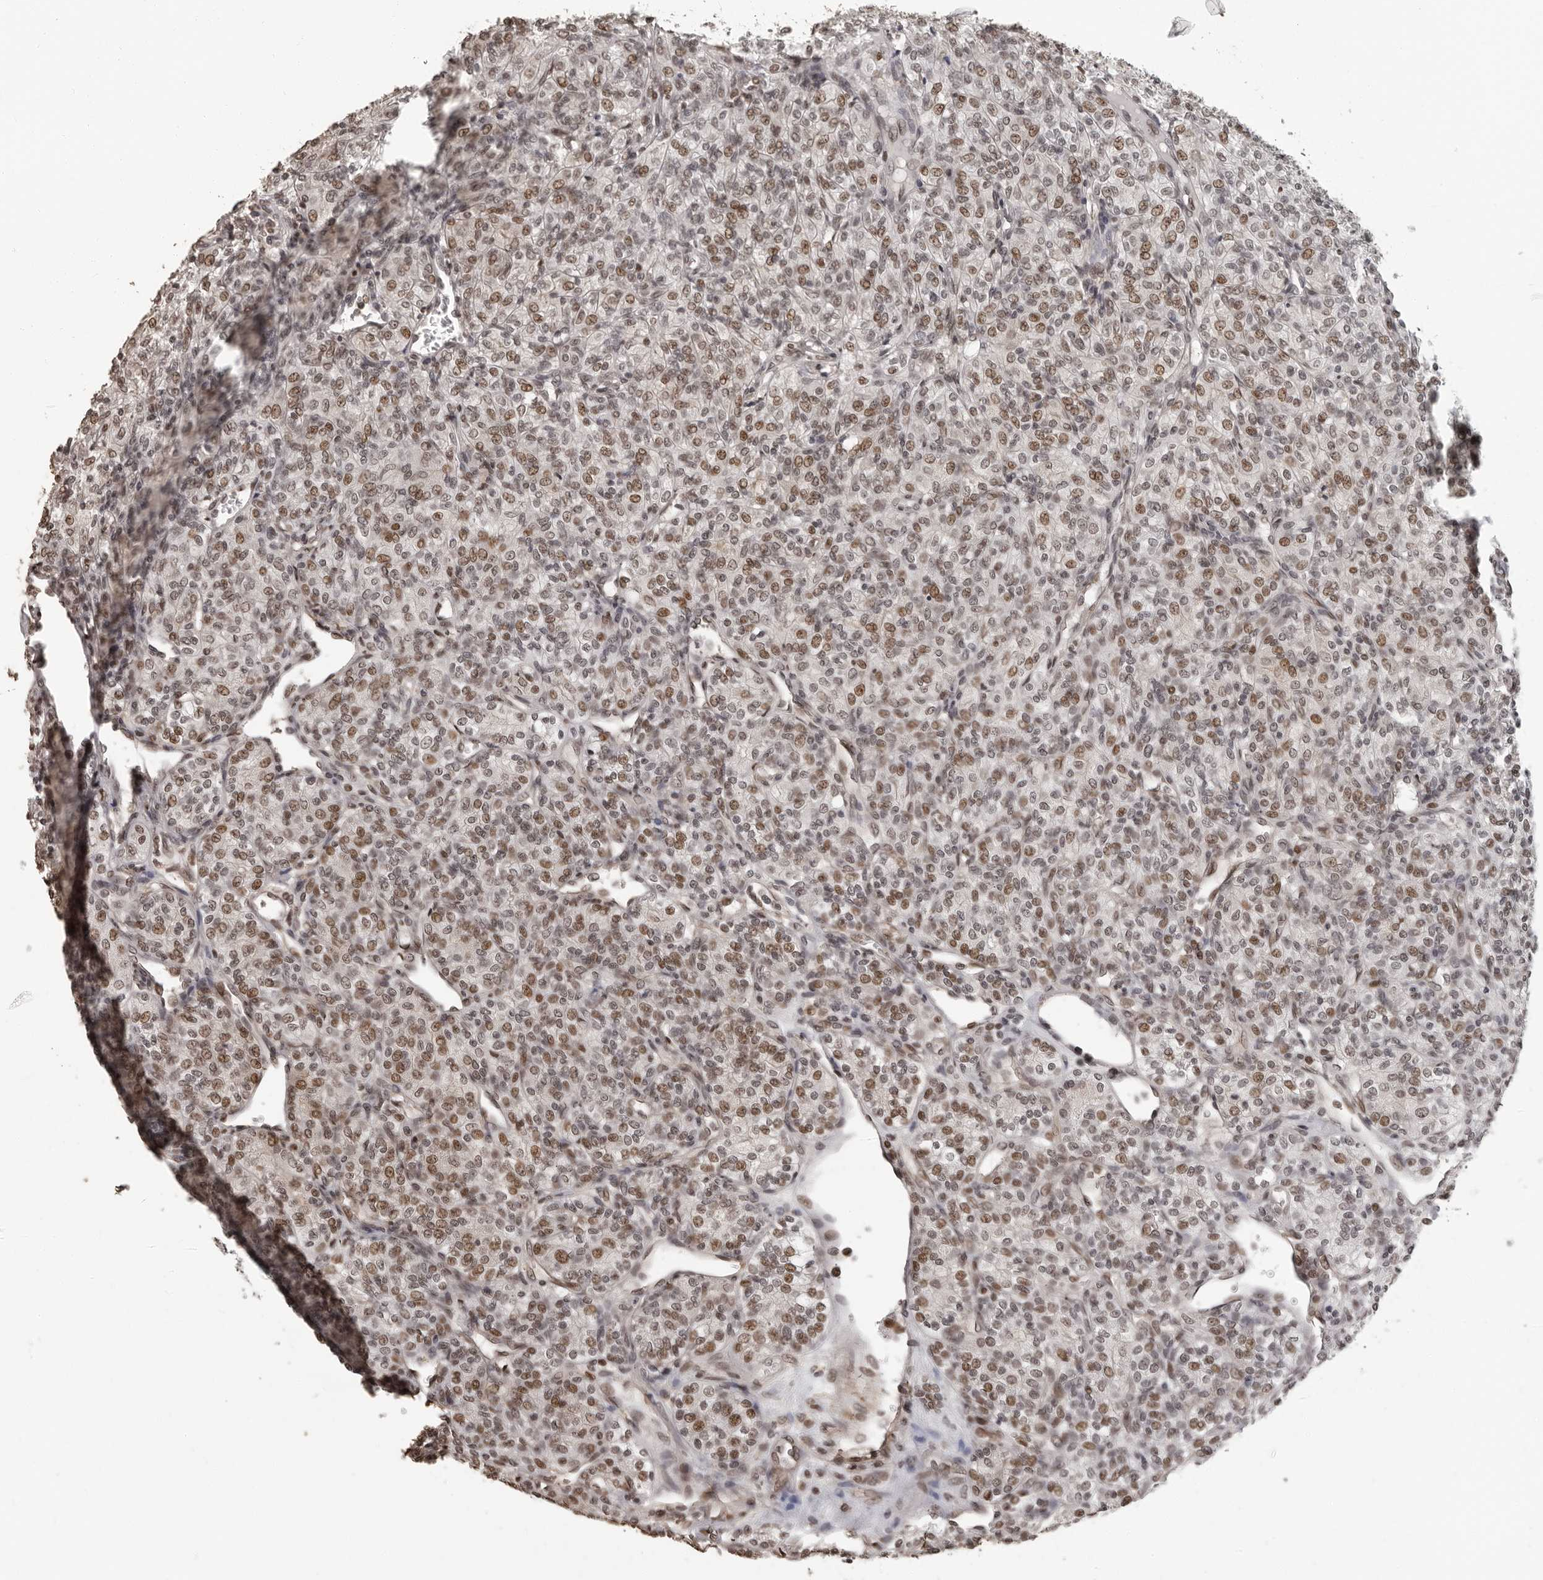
{"staining": {"intensity": "moderate", "quantity": "25%-75%", "location": "nuclear"}, "tissue": "renal cancer", "cell_type": "Tumor cells", "image_type": "cancer", "snomed": [{"axis": "morphology", "description": "Adenocarcinoma, NOS"}, {"axis": "topography", "description": "Kidney"}], "caption": "IHC of adenocarcinoma (renal) demonstrates medium levels of moderate nuclear expression in approximately 25%-75% of tumor cells. Using DAB (brown) and hematoxylin (blue) stains, captured at high magnification using brightfield microscopy.", "gene": "ORC1", "patient": {"sex": "male", "age": 77}}